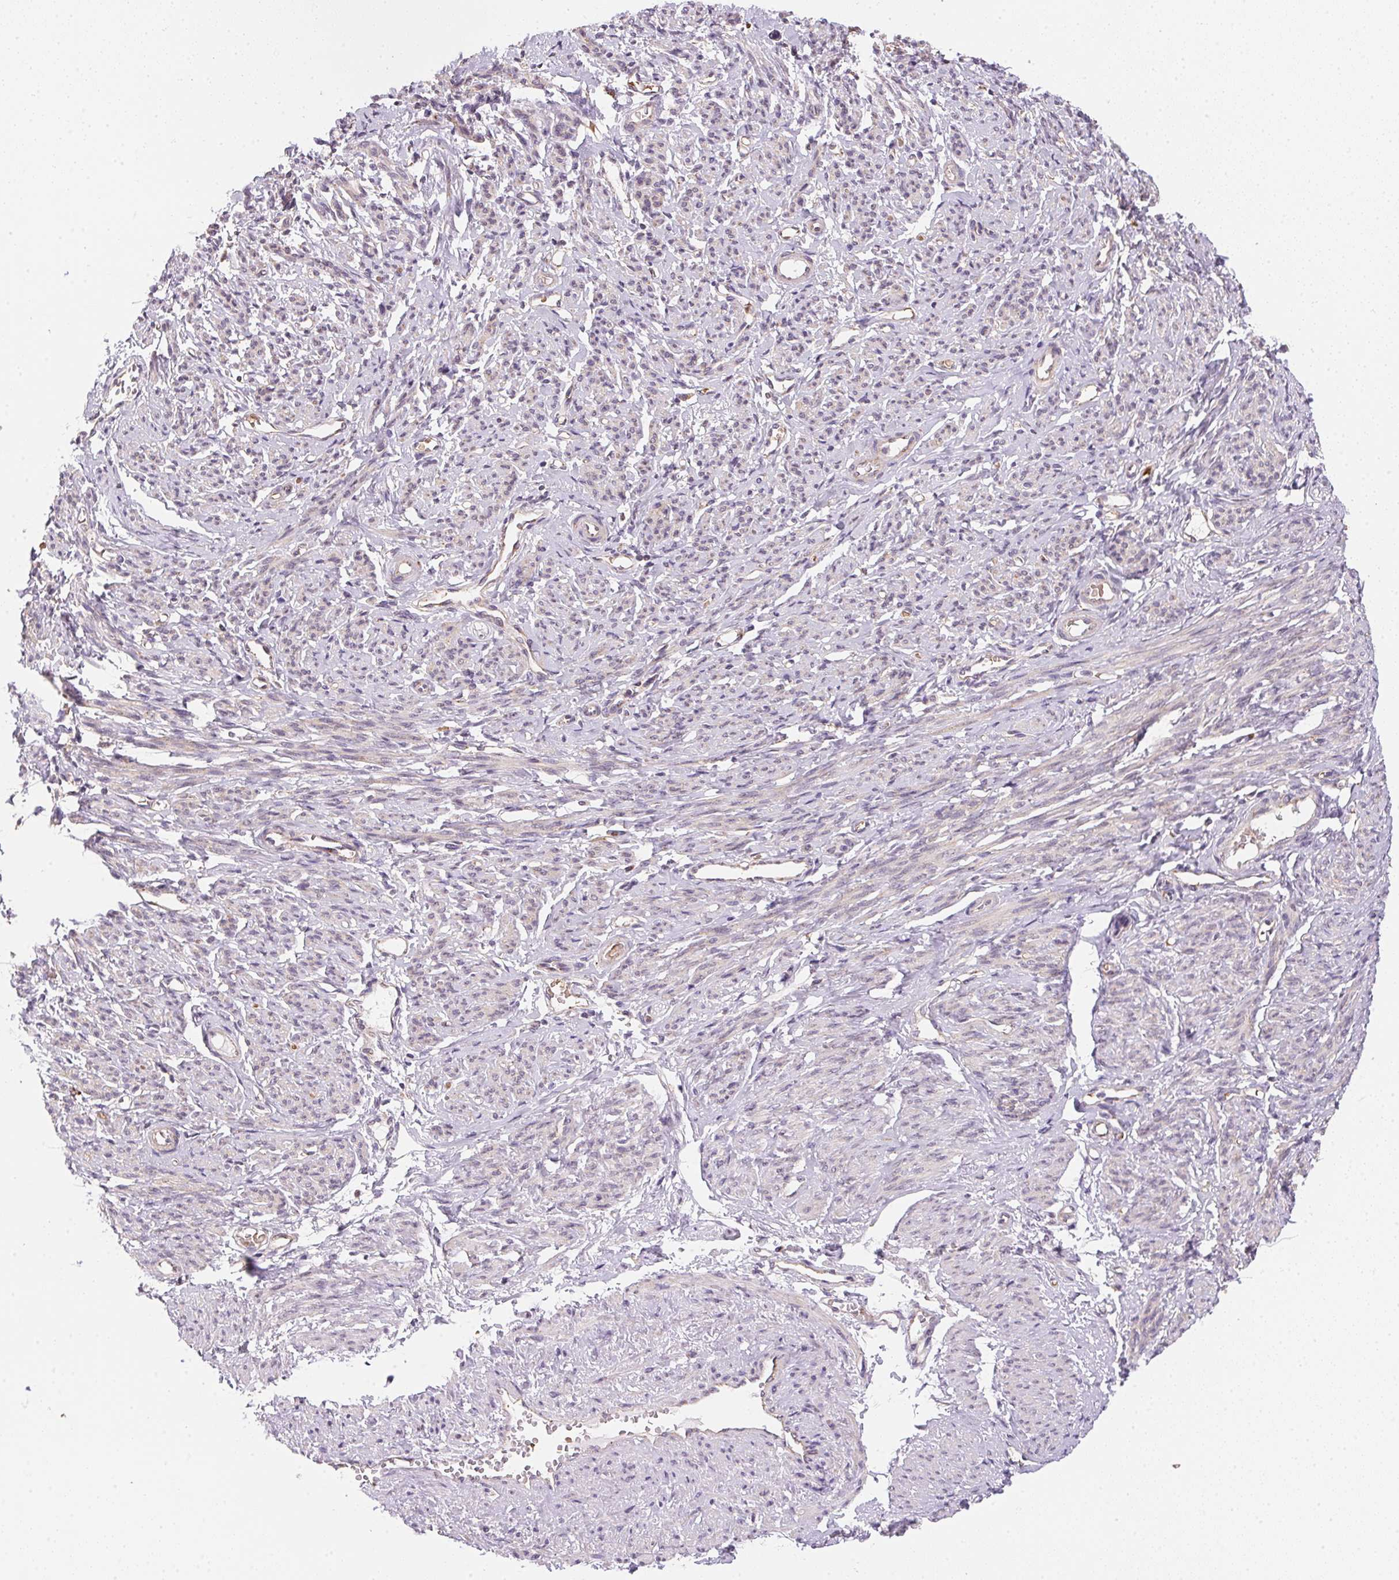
{"staining": {"intensity": "weak", "quantity": "<25%", "location": "cytoplasmic/membranous"}, "tissue": "smooth muscle", "cell_type": "Smooth muscle cells", "image_type": "normal", "snomed": [{"axis": "morphology", "description": "Normal tissue, NOS"}, {"axis": "topography", "description": "Smooth muscle"}], "caption": "This is an immunohistochemistry (IHC) histopathology image of normal human smooth muscle. There is no expression in smooth muscle cells.", "gene": "METTL13", "patient": {"sex": "female", "age": 65}}